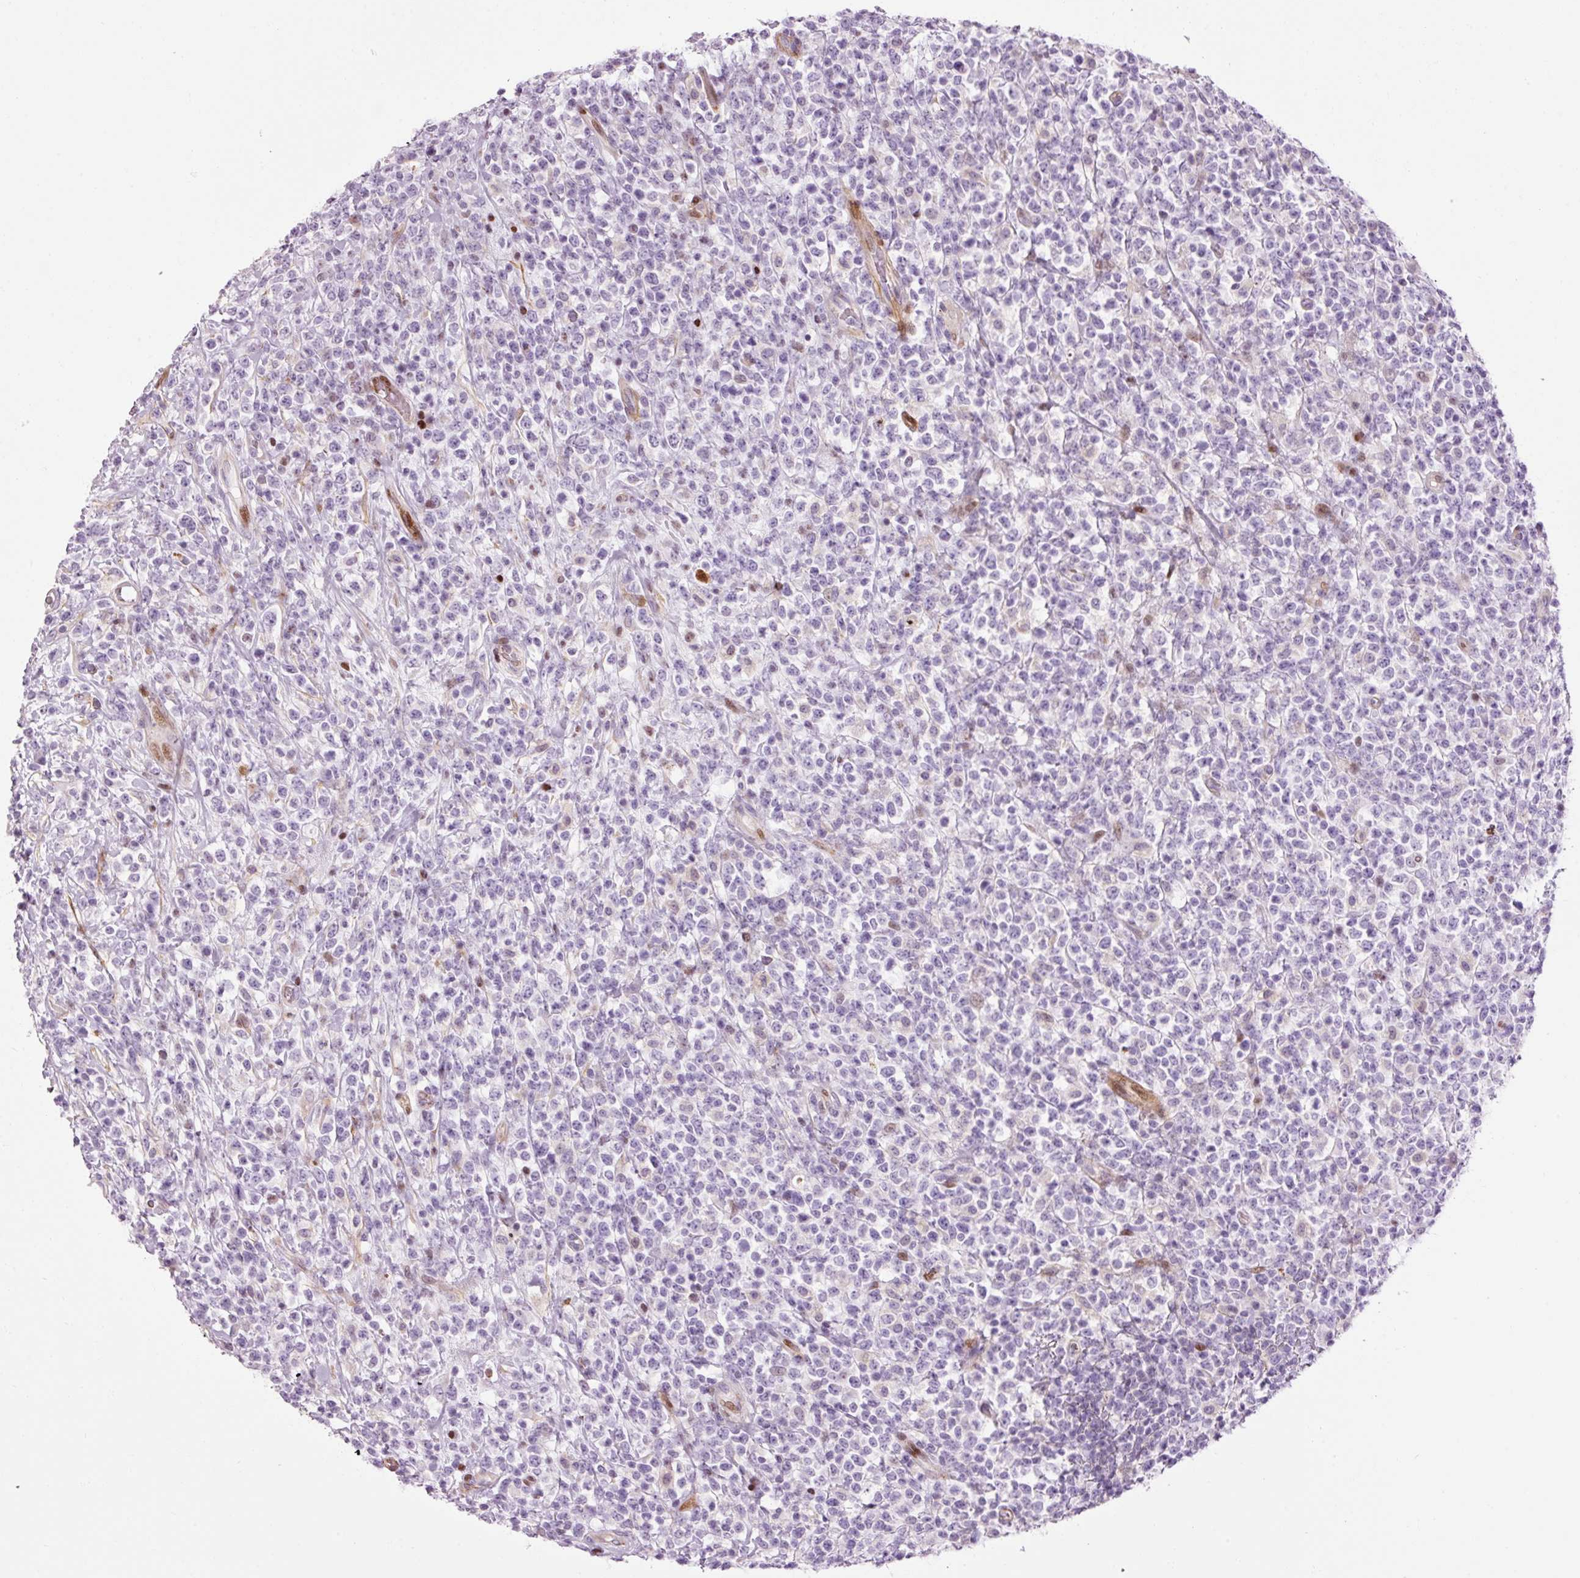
{"staining": {"intensity": "negative", "quantity": "none", "location": "none"}, "tissue": "lymphoma", "cell_type": "Tumor cells", "image_type": "cancer", "snomed": [{"axis": "morphology", "description": "Malignant lymphoma, non-Hodgkin's type, High grade"}, {"axis": "topography", "description": "Colon"}], "caption": "The photomicrograph shows no staining of tumor cells in lymphoma.", "gene": "ANKRD20A1", "patient": {"sex": "female", "age": 53}}